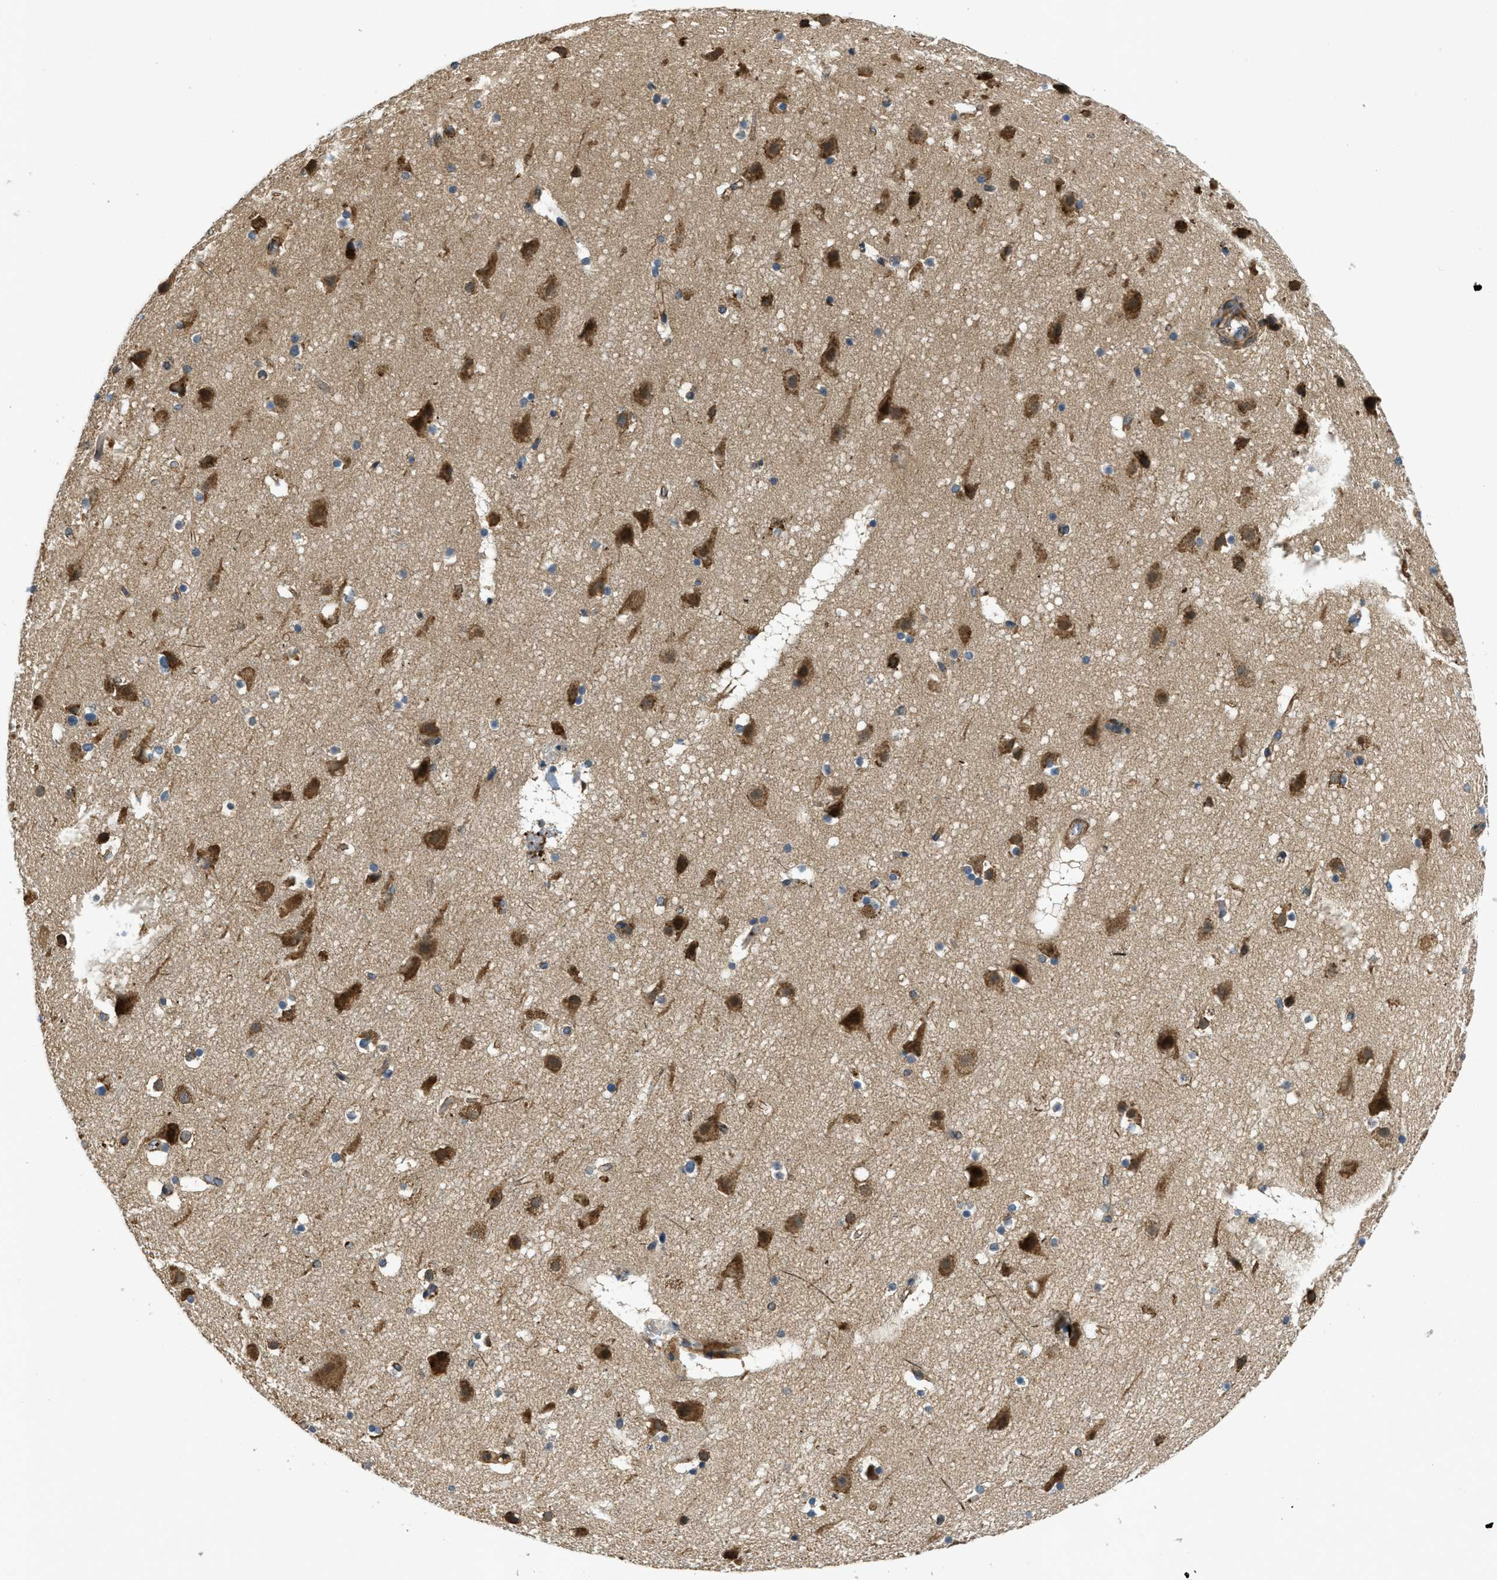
{"staining": {"intensity": "moderate", "quantity": ">75%", "location": "cytoplasmic/membranous"}, "tissue": "cerebral cortex", "cell_type": "Endothelial cells", "image_type": "normal", "snomed": [{"axis": "morphology", "description": "Normal tissue, NOS"}, {"axis": "topography", "description": "Cerebral cortex"}], "caption": "The micrograph displays a brown stain indicating the presence of a protein in the cytoplasmic/membranous of endothelial cells in cerebral cortex.", "gene": "CGN", "patient": {"sex": "male", "age": 45}}